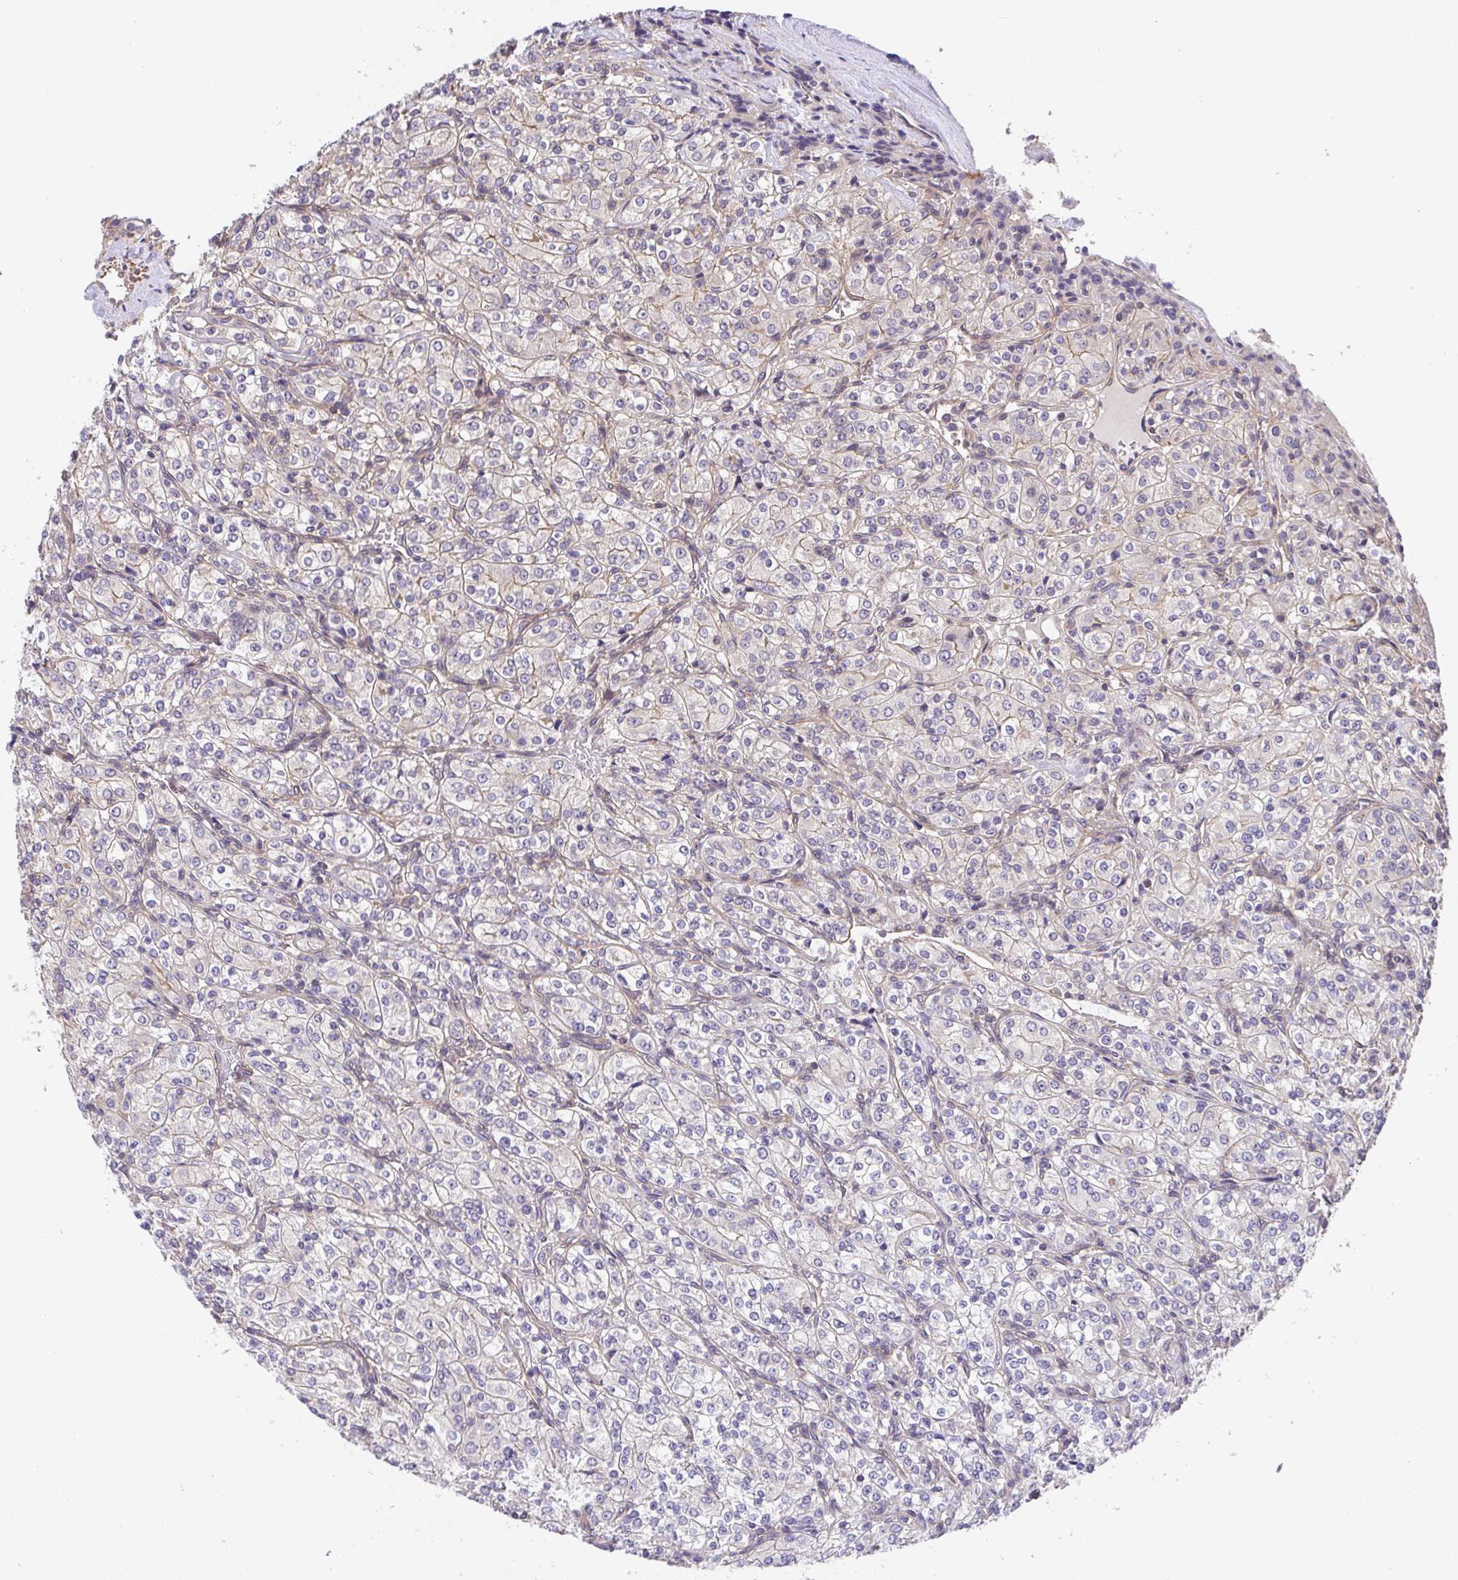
{"staining": {"intensity": "negative", "quantity": "none", "location": "none"}, "tissue": "renal cancer", "cell_type": "Tumor cells", "image_type": "cancer", "snomed": [{"axis": "morphology", "description": "Adenocarcinoma, NOS"}, {"axis": "topography", "description": "Kidney"}], "caption": "Immunohistochemistry (IHC) of adenocarcinoma (renal) exhibits no expression in tumor cells.", "gene": "ZNF696", "patient": {"sex": "male", "age": 77}}